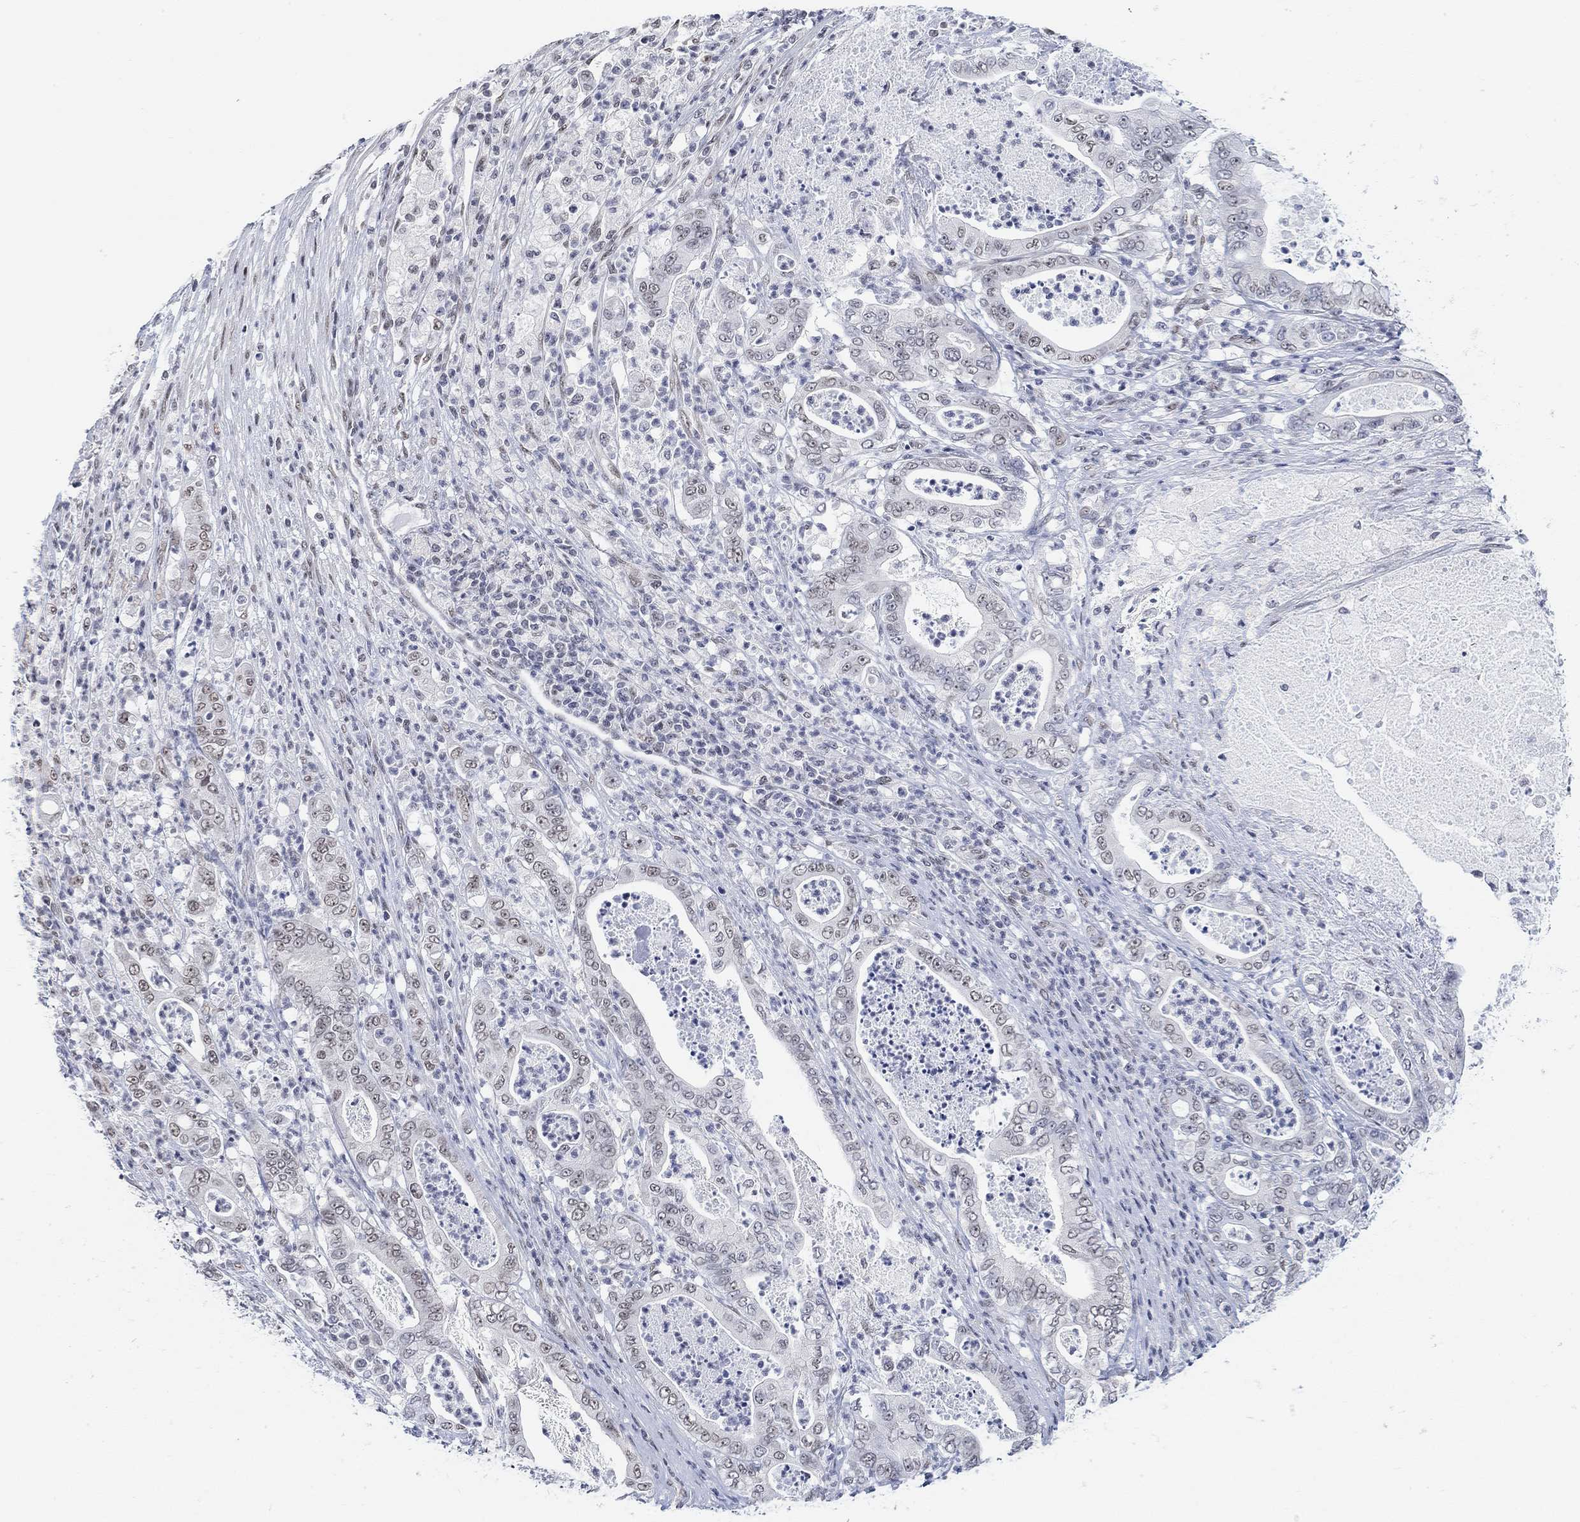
{"staining": {"intensity": "weak", "quantity": "<25%", "location": "nuclear"}, "tissue": "pancreatic cancer", "cell_type": "Tumor cells", "image_type": "cancer", "snomed": [{"axis": "morphology", "description": "Adenocarcinoma, NOS"}, {"axis": "topography", "description": "Pancreas"}], "caption": "Protein analysis of pancreatic cancer (adenocarcinoma) displays no significant staining in tumor cells.", "gene": "PURG", "patient": {"sex": "male", "age": 71}}